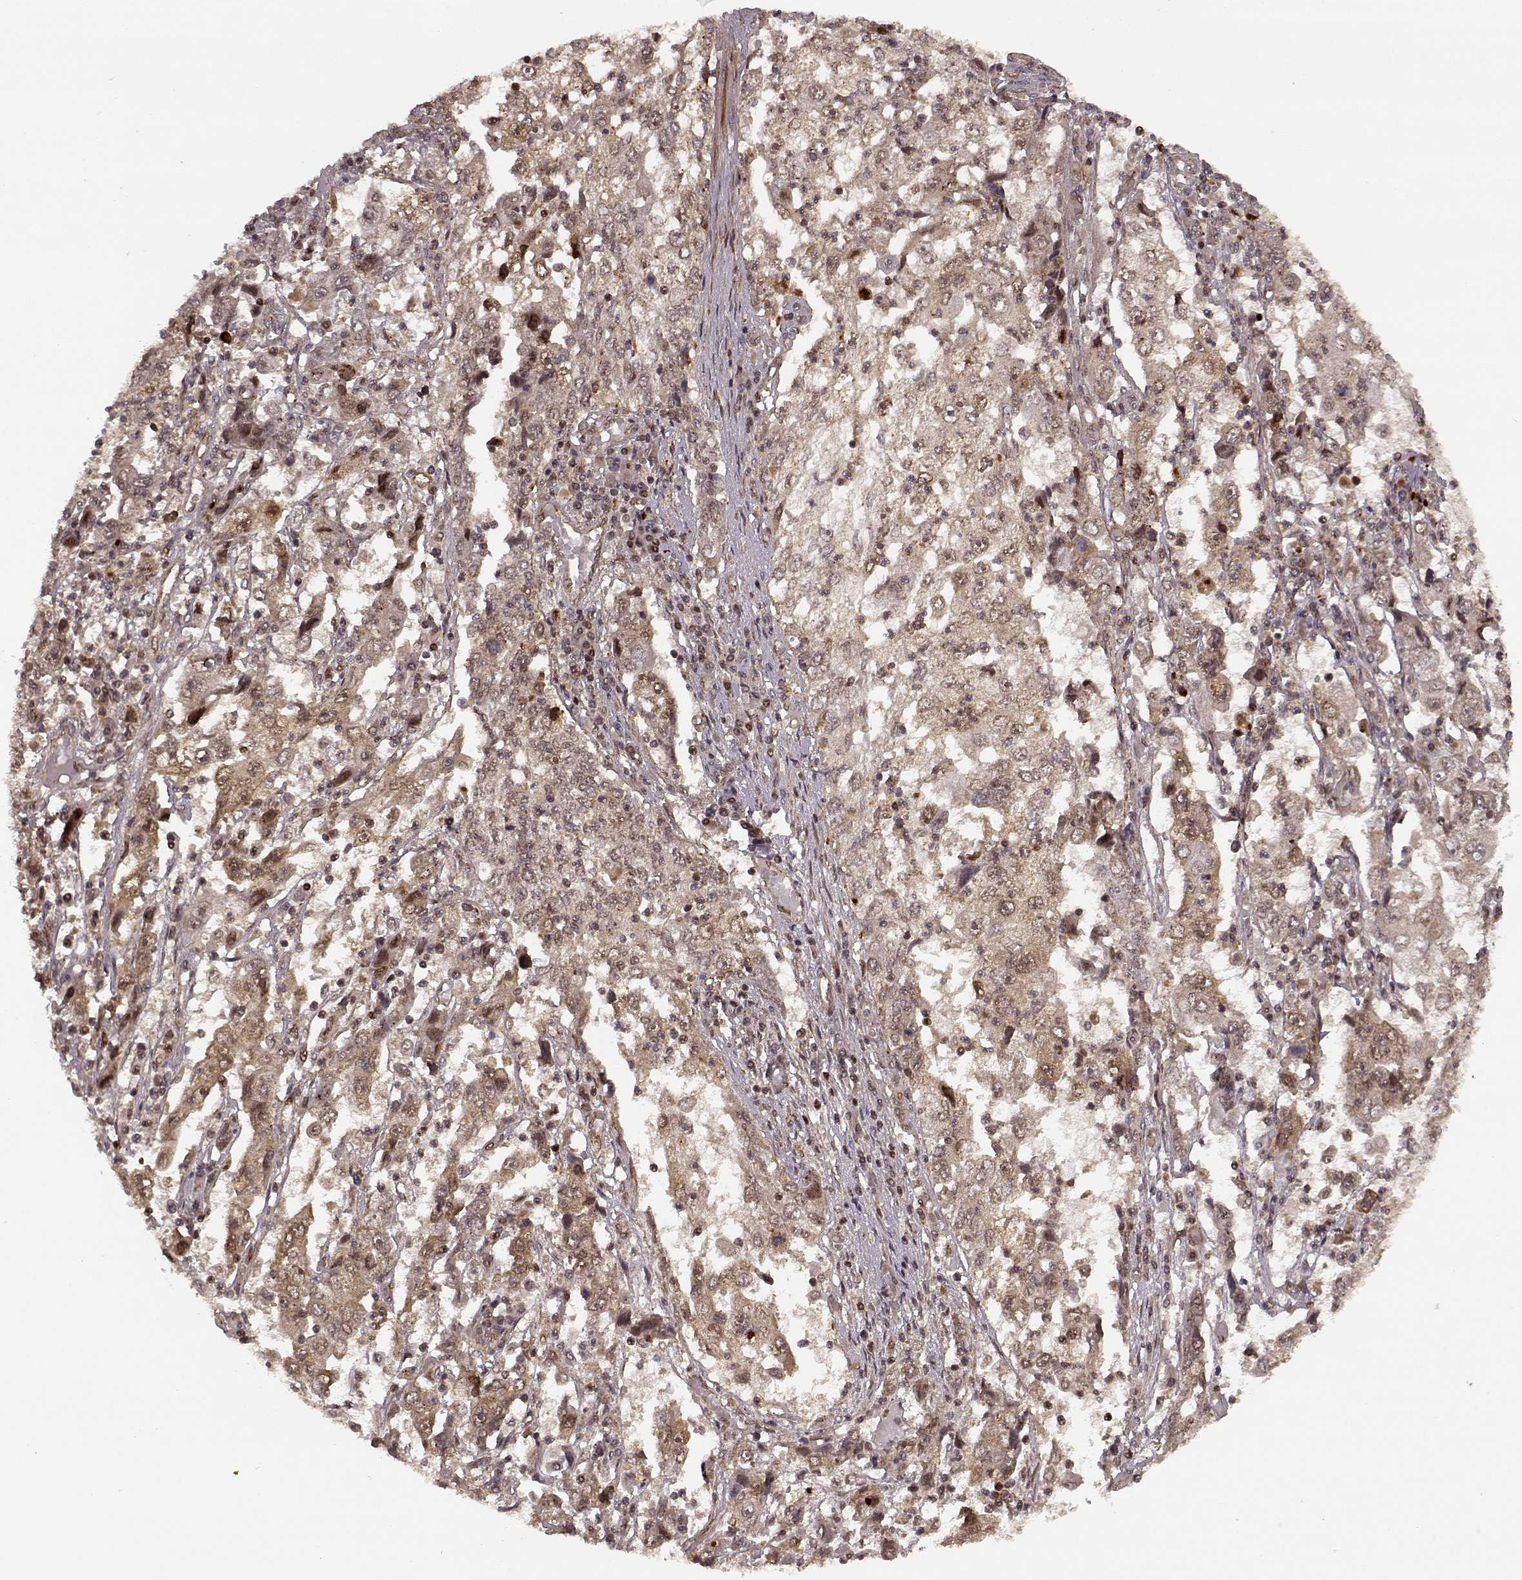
{"staining": {"intensity": "weak", "quantity": ">75%", "location": "cytoplasmic/membranous"}, "tissue": "cervical cancer", "cell_type": "Tumor cells", "image_type": "cancer", "snomed": [{"axis": "morphology", "description": "Squamous cell carcinoma, NOS"}, {"axis": "topography", "description": "Cervix"}], "caption": "A photomicrograph of human squamous cell carcinoma (cervical) stained for a protein exhibits weak cytoplasmic/membranous brown staining in tumor cells.", "gene": "SLC12A9", "patient": {"sex": "female", "age": 36}}